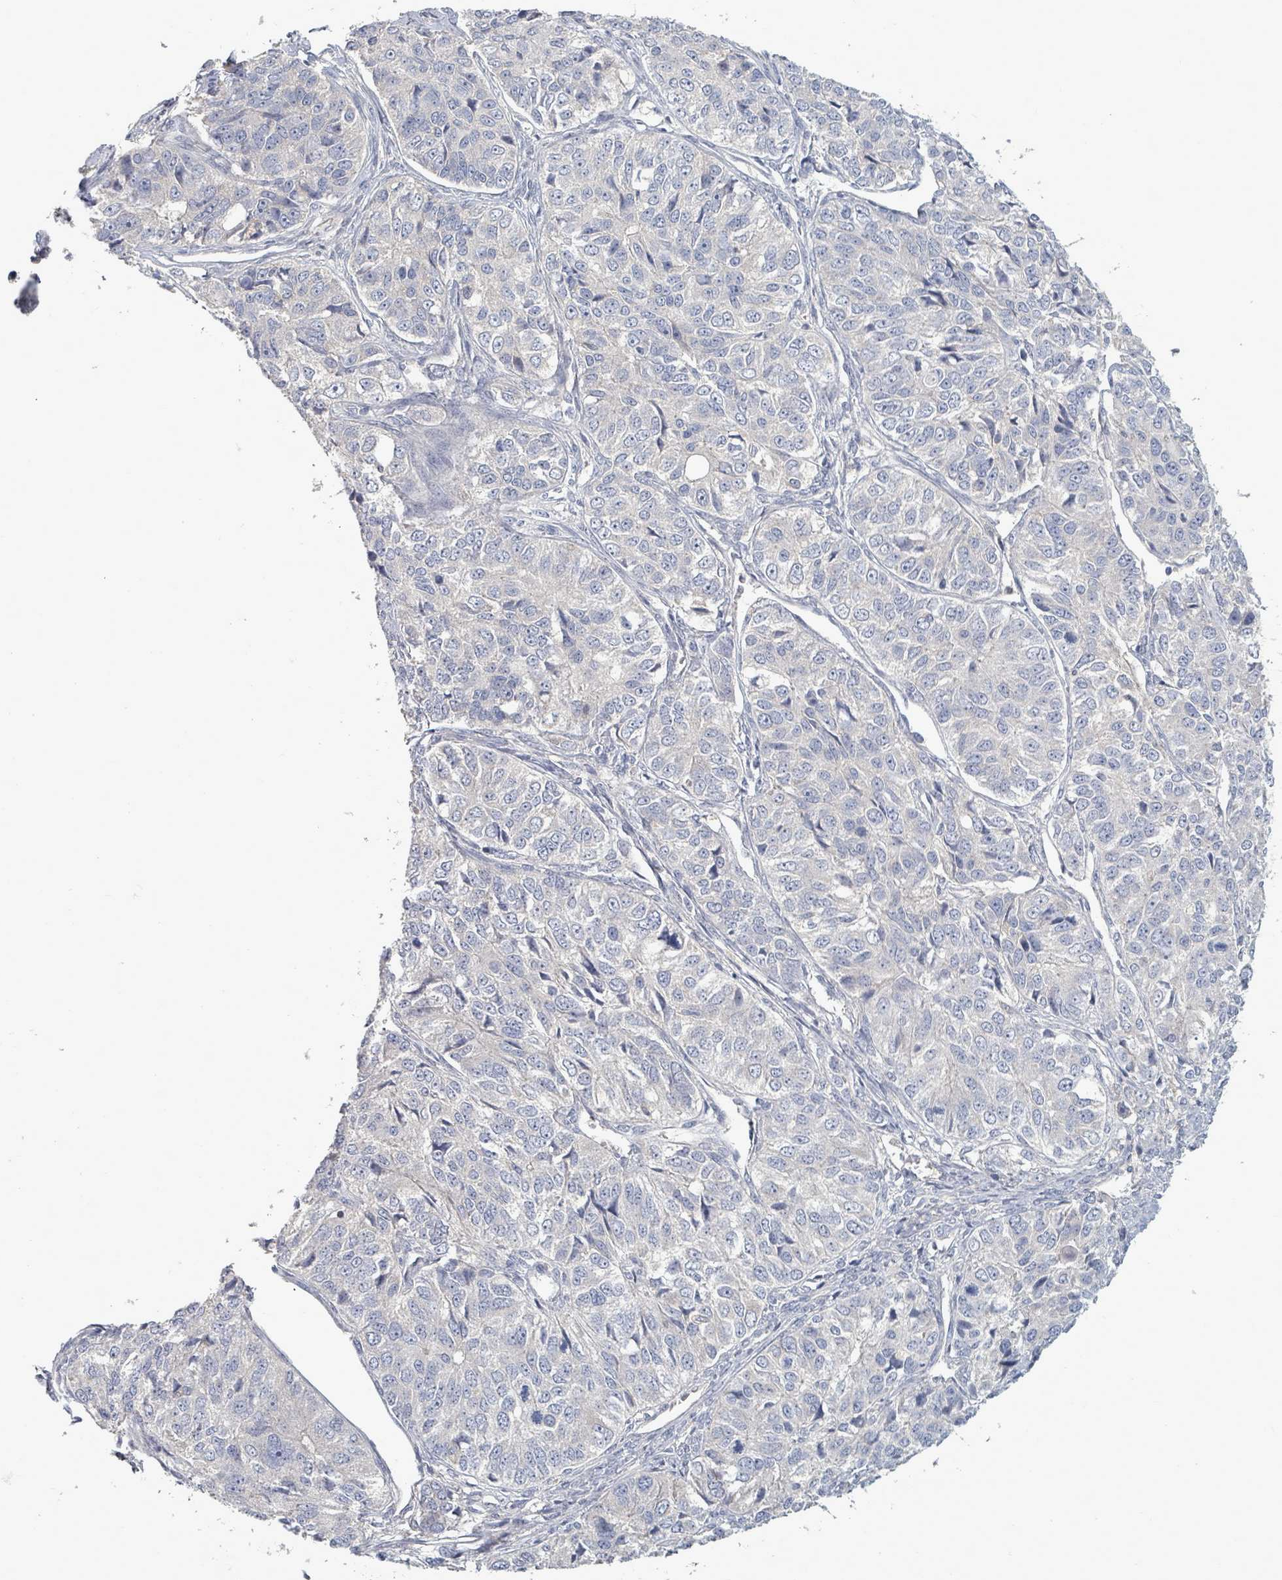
{"staining": {"intensity": "negative", "quantity": "none", "location": "none"}, "tissue": "ovarian cancer", "cell_type": "Tumor cells", "image_type": "cancer", "snomed": [{"axis": "morphology", "description": "Carcinoma, endometroid"}, {"axis": "topography", "description": "Ovary"}], "caption": "Immunohistochemistry histopathology image of neoplastic tissue: ovarian endometroid carcinoma stained with DAB (3,3'-diaminobenzidine) demonstrates no significant protein staining in tumor cells.", "gene": "ARGFX", "patient": {"sex": "female", "age": 51}}